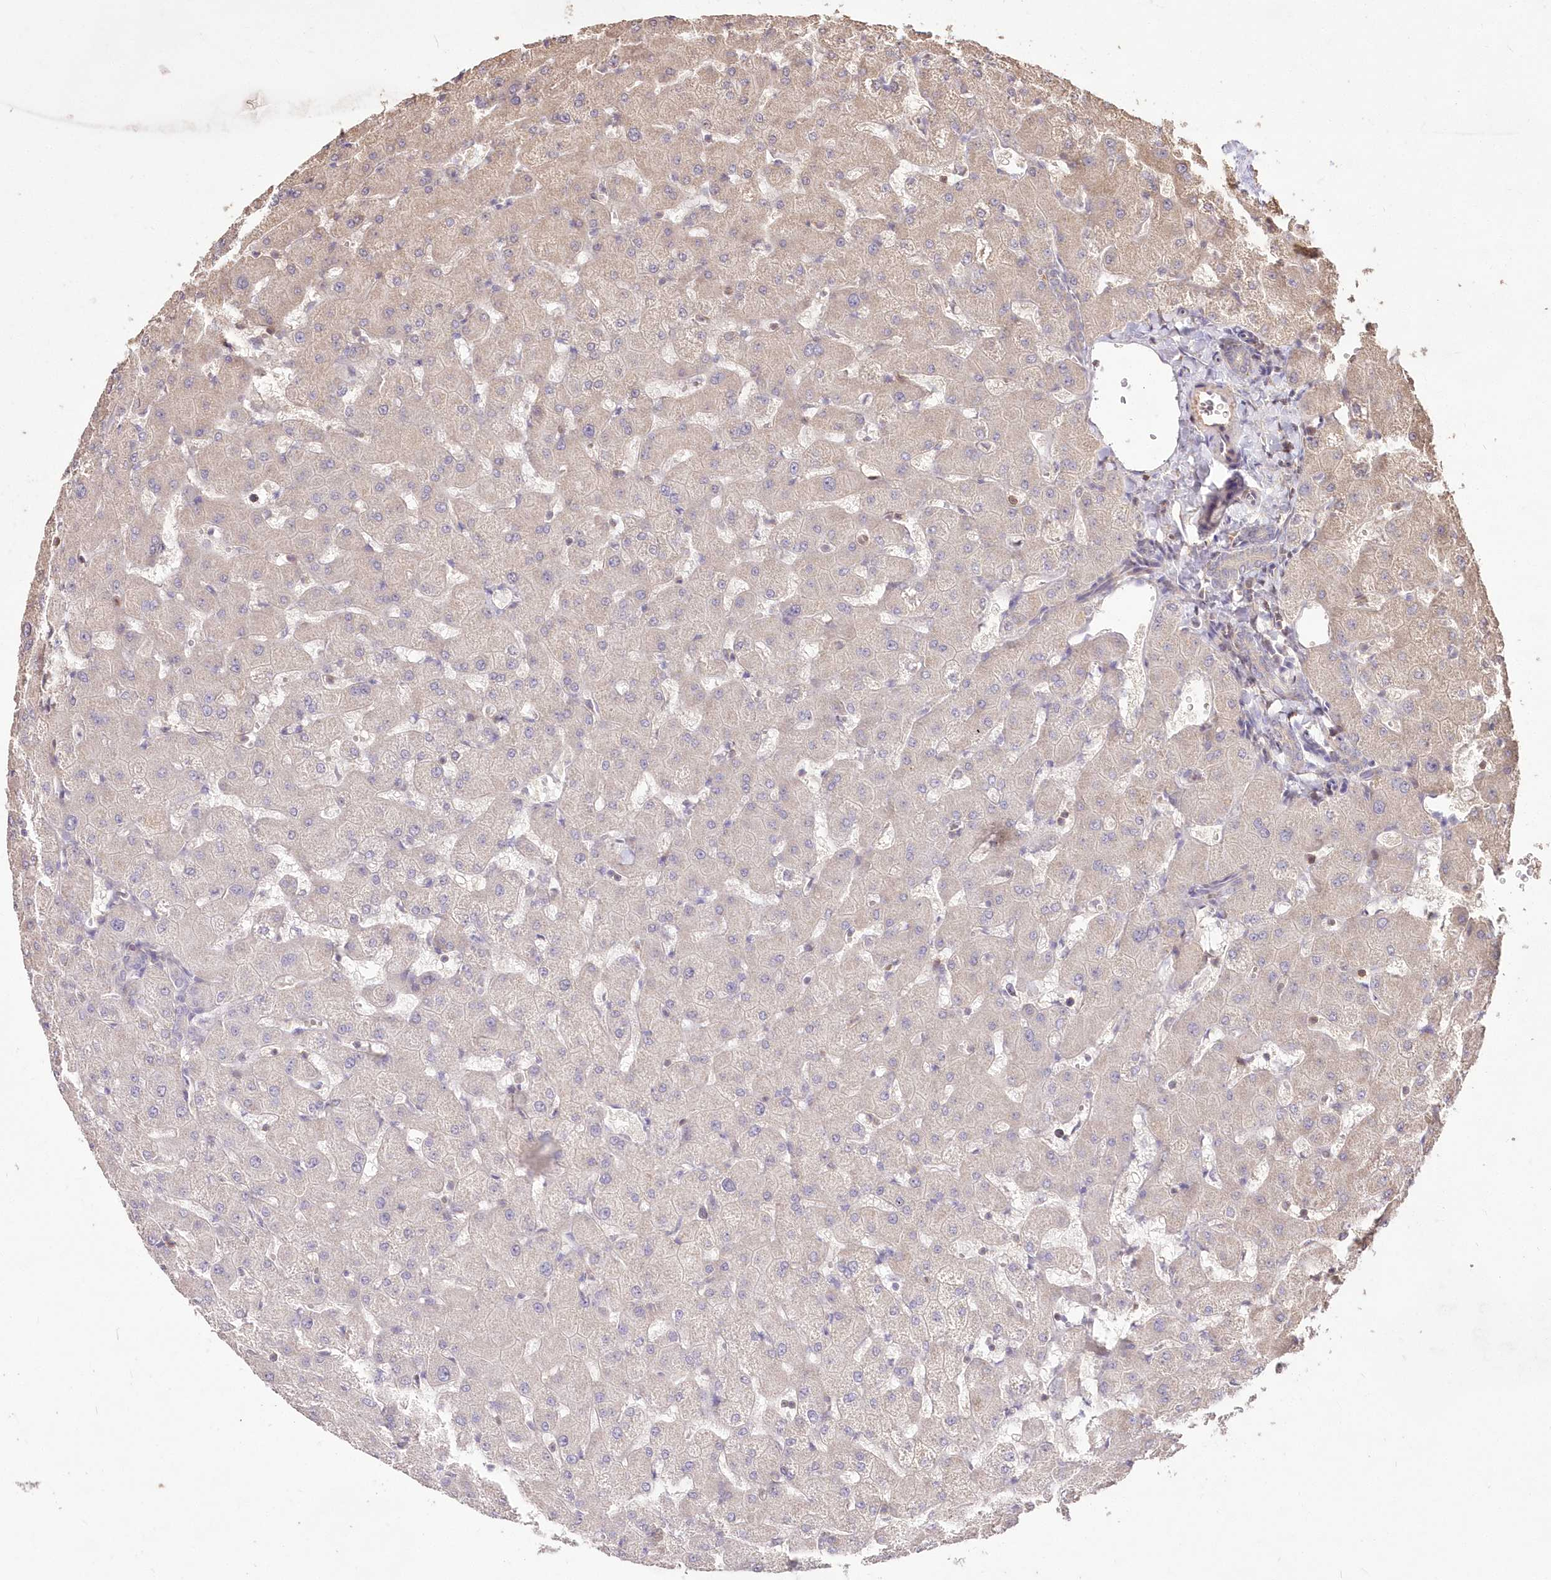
{"staining": {"intensity": "negative", "quantity": "none", "location": "none"}, "tissue": "liver", "cell_type": "Cholangiocytes", "image_type": "normal", "snomed": [{"axis": "morphology", "description": "Normal tissue, NOS"}, {"axis": "topography", "description": "Liver"}], "caption": "Cholangiocytes are negative for brown protein staining in benign liver. The staining is performed using DAB brown chromogen with nuclei counter-stained in using hematoxylin.", "gene": "STK17B", "patient": {"sex": "female", "age": 63}}